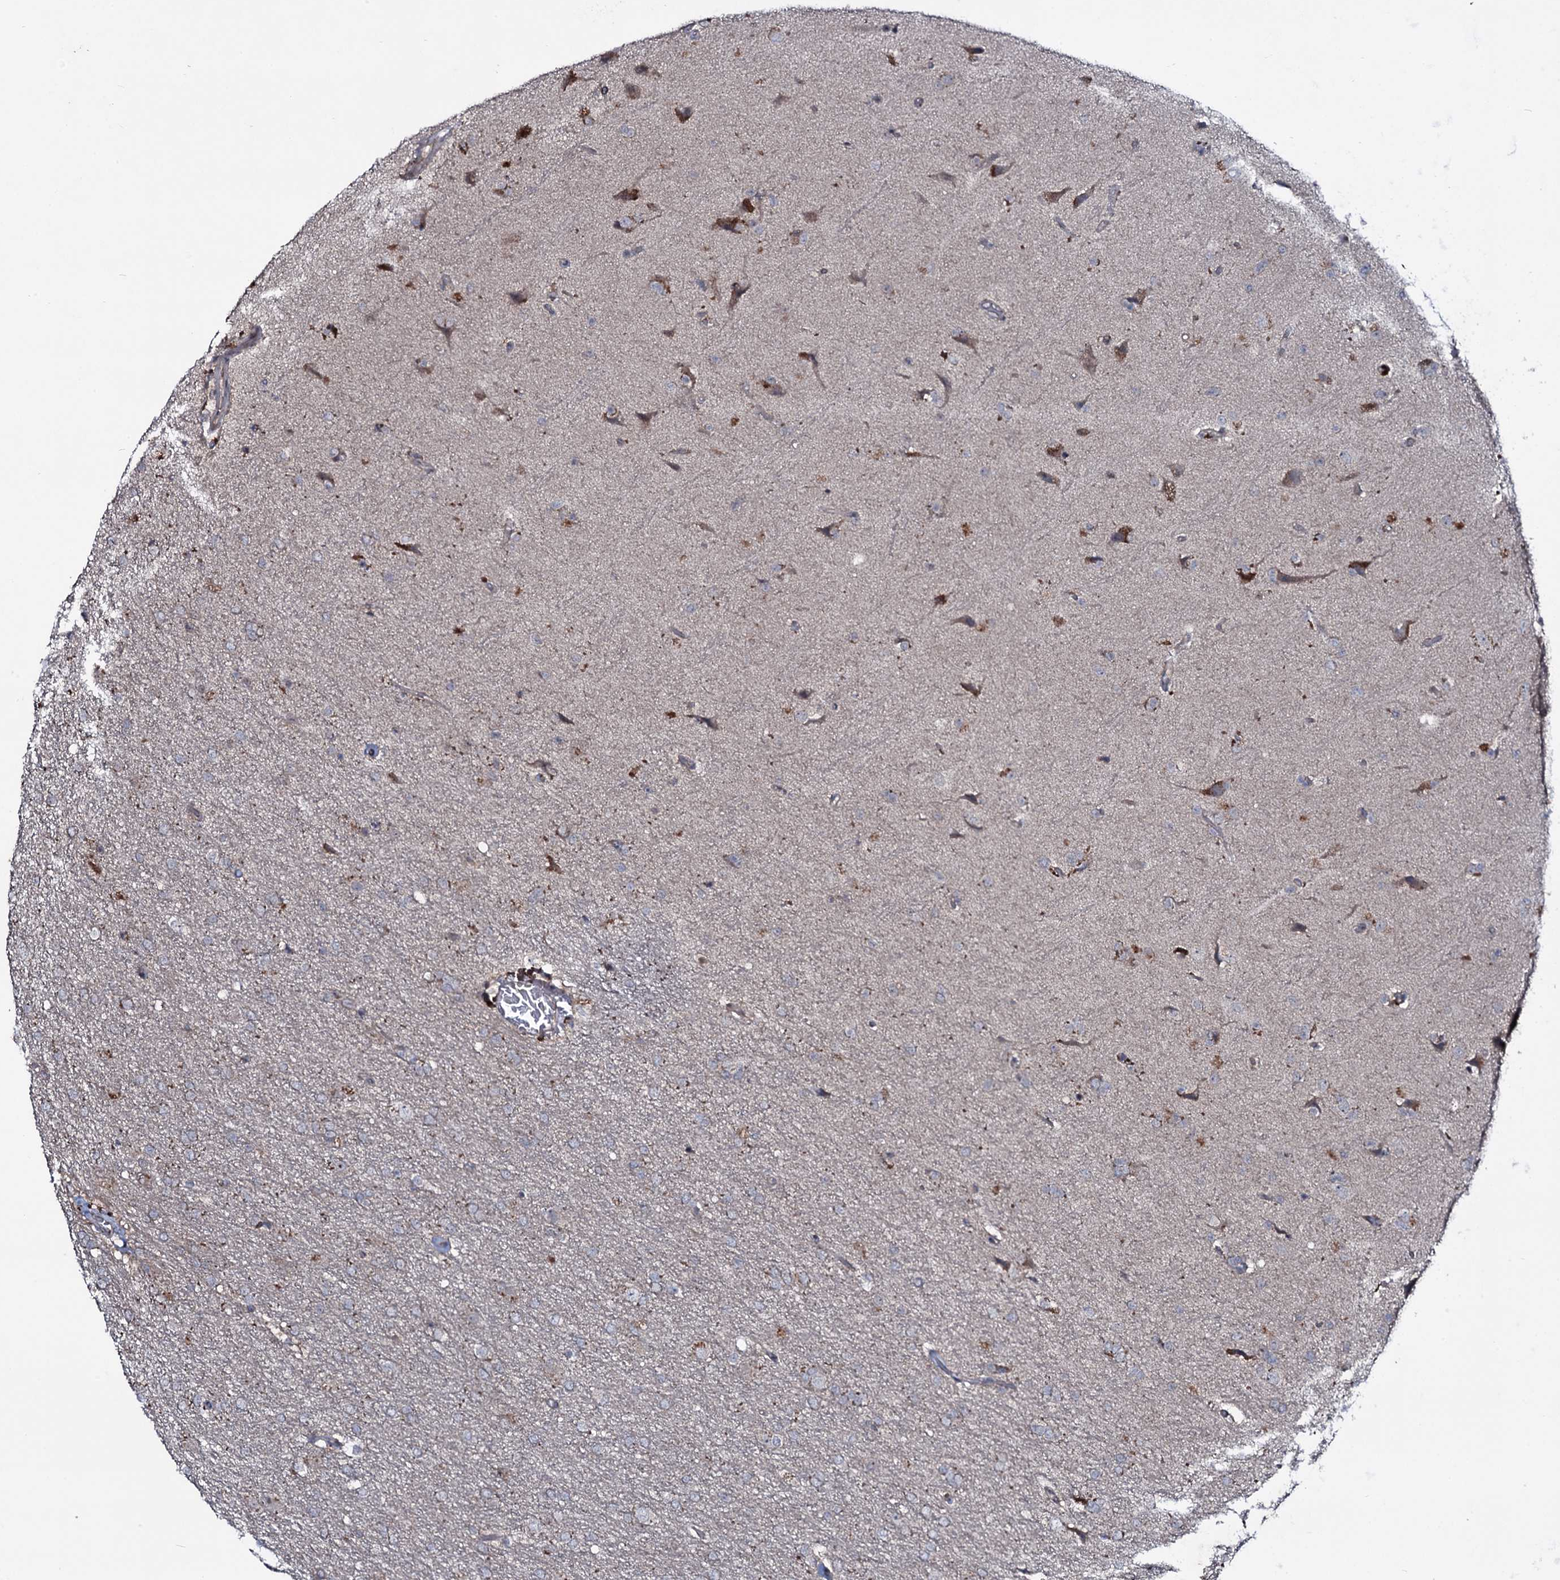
{"staining": {"intensity": "negative", "quantity": "none", "location": "none"}, "tissue": "glioma", "cell_type": "Tumor cells", "image_type": "cancer", "snomed": [{"axis": "morphology", "description": "Glioma, malignant, High grade"}, {"axis": "topography", "description": "Brain"}], "caption": "Micrograph shows no protein positivity in tumor cells of high-grade glioma (malignant) tissue. The staining was performed using DAB (3,3'-diaminobenzidine) to visualize the protein expression in brown, while the nuclei were stained in blue with hematoxylin (Magnification: 20x).", "gene": "SNAP23", "patient": {"sex": "male", "age": 72}}